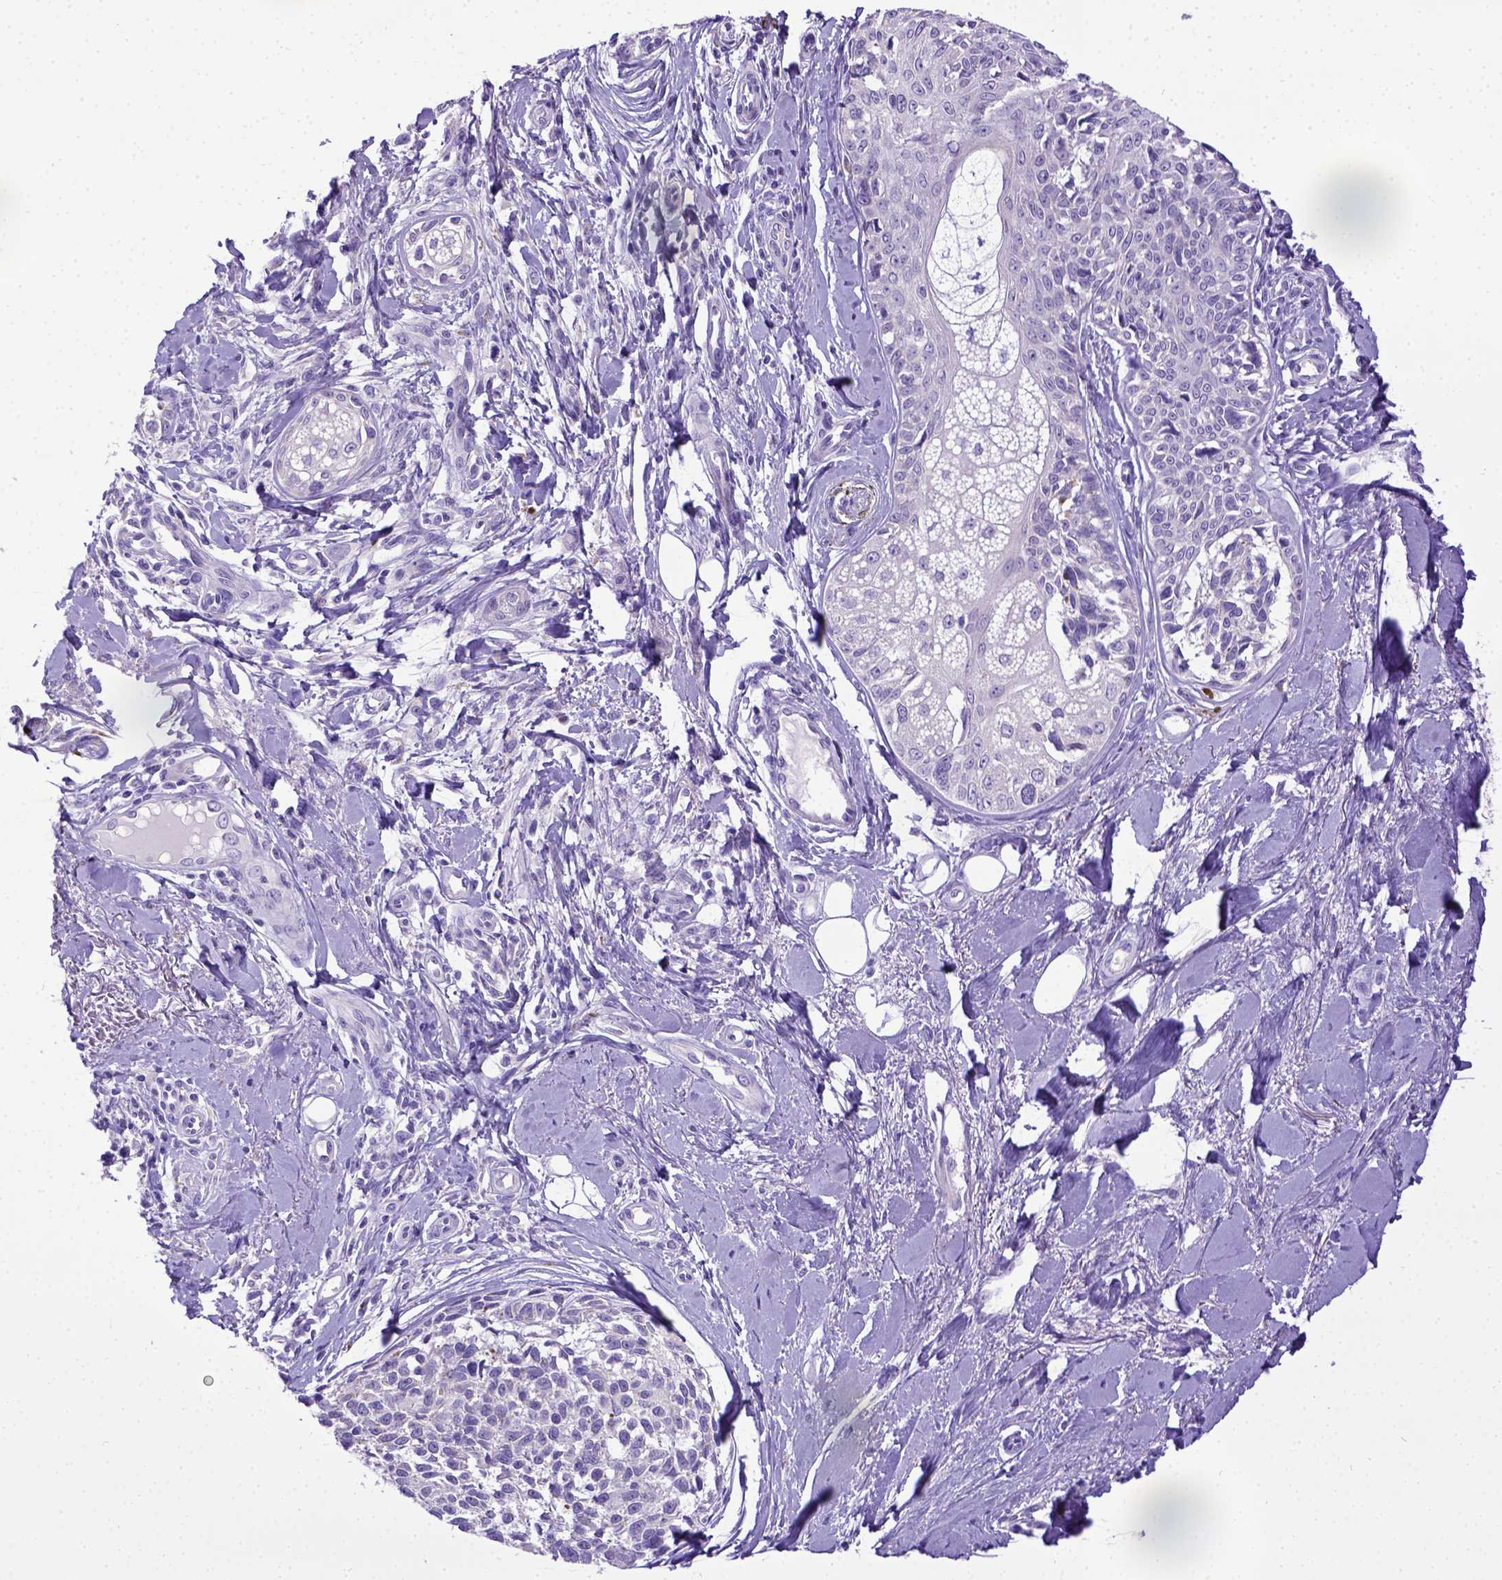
{"staining": {"intensity": "negative", "quantity": "none", "location": "none"}, "tissue": "melanoma", "cell_type": "Tumor cells", "image_type": "cancer", "snomed": [{"axis": "morphology", "description": "Malignant melanoma, NOS"}, {"axis": "topography", "description": "Skin"}], "caption": "Immunohistochemical staining of human malignant melanoma reveals no significant staining in tumor cells. (Brightfield microscopy of DAB IHC at high magnification).", "gene": "SPEF1", "patient": {"sex": "female", "age": 86}}